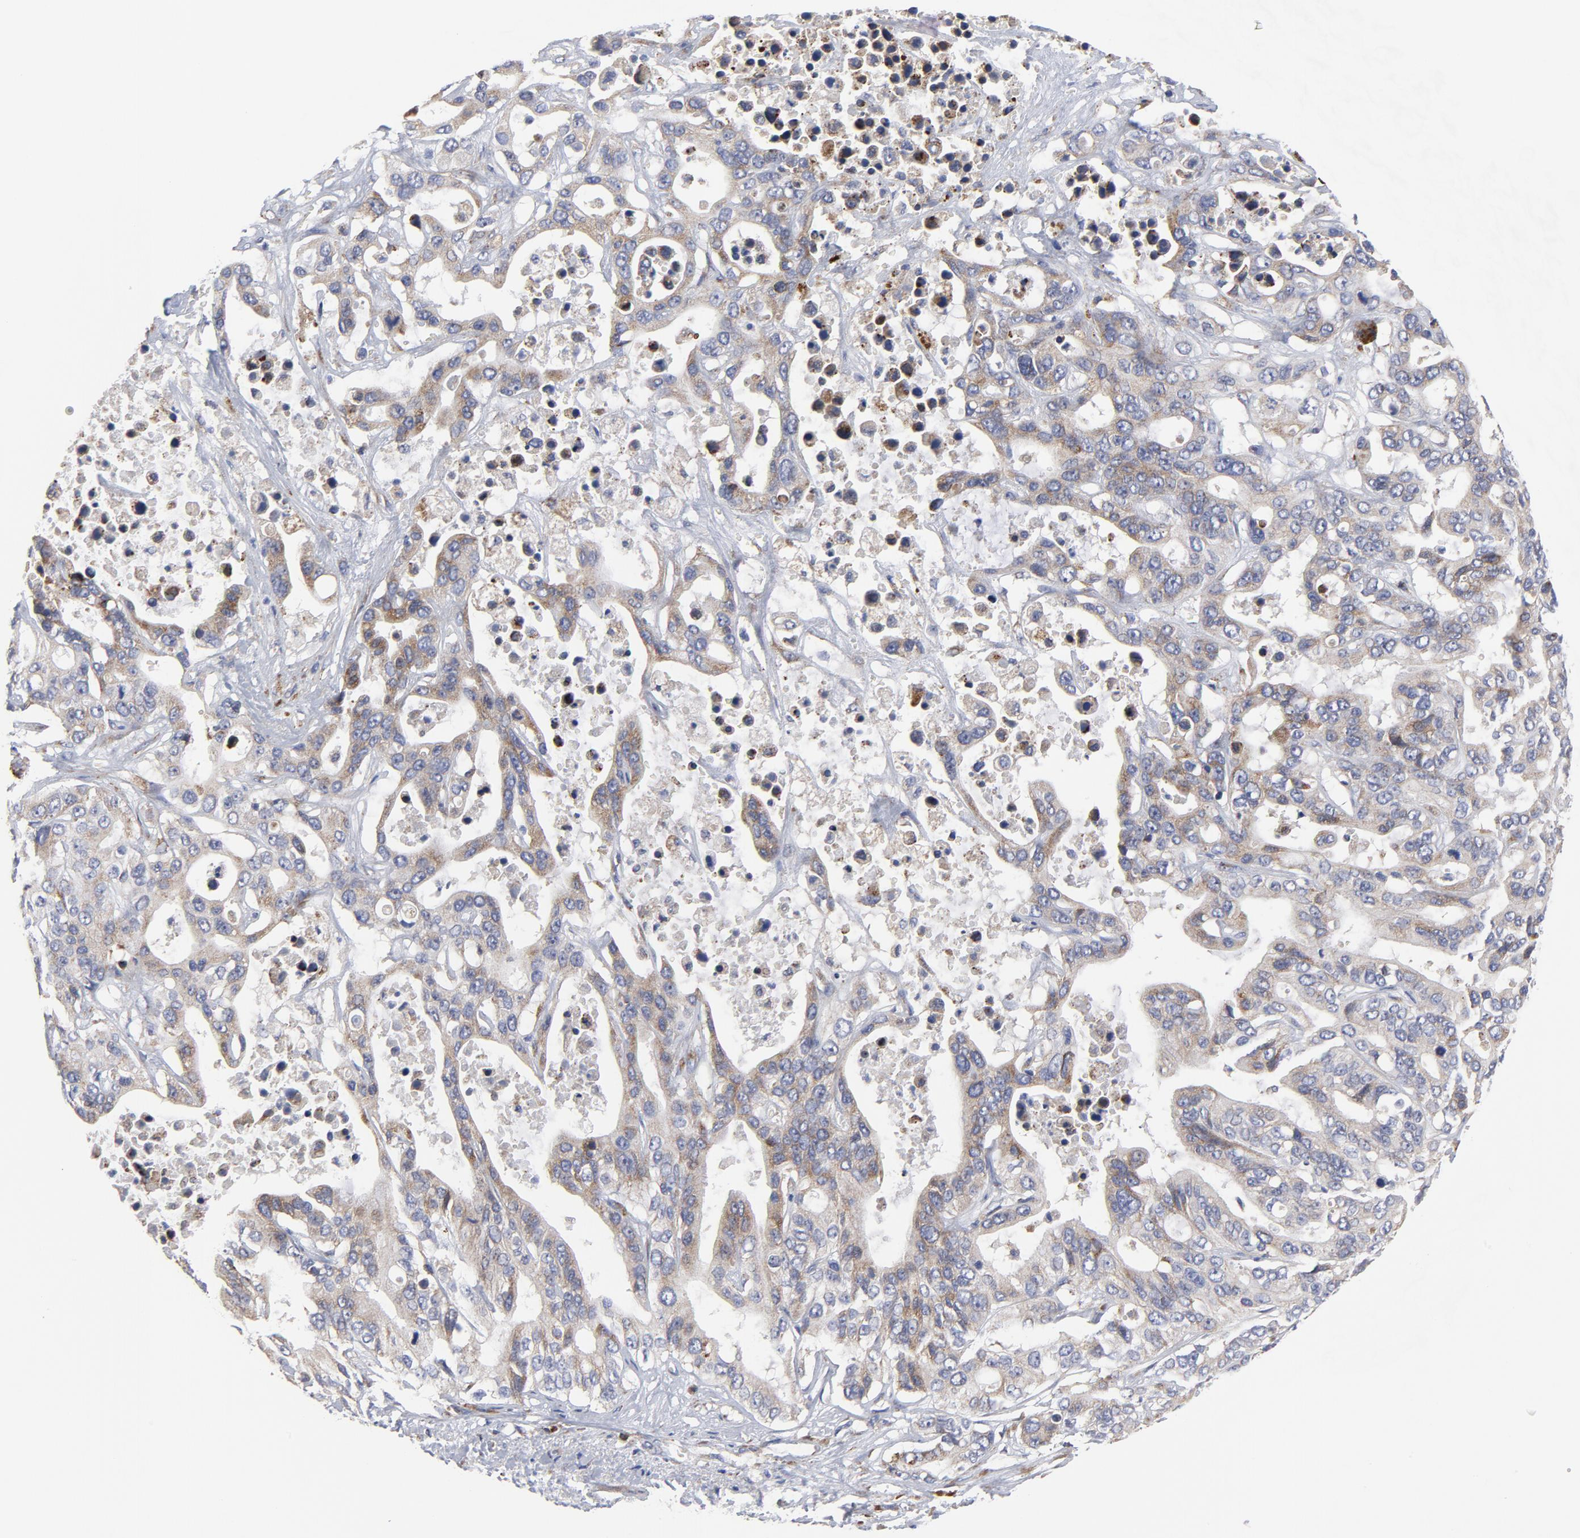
{"staining": {"intensity": "weak", "quantity": "25%-75%", "location": "cytoplasmic/membranous"}, "tissue": "liver cancer", "cell_type": "Tumor cells", "image_type": "cancer", "snomed": [{"axis": "morphology", "description": "Cholangiocarcinoma"}, {"axis": "topography", "description": "Liver"}], "caption": "An image showing weak cytoplasmic/membranous staining in about 25%-75% of tumor cells in liver cancer, as visualized by brown immunohistochemical staining.", "gene": "RAPGEF3", "patient": {"sex": "female", "age": 65}}